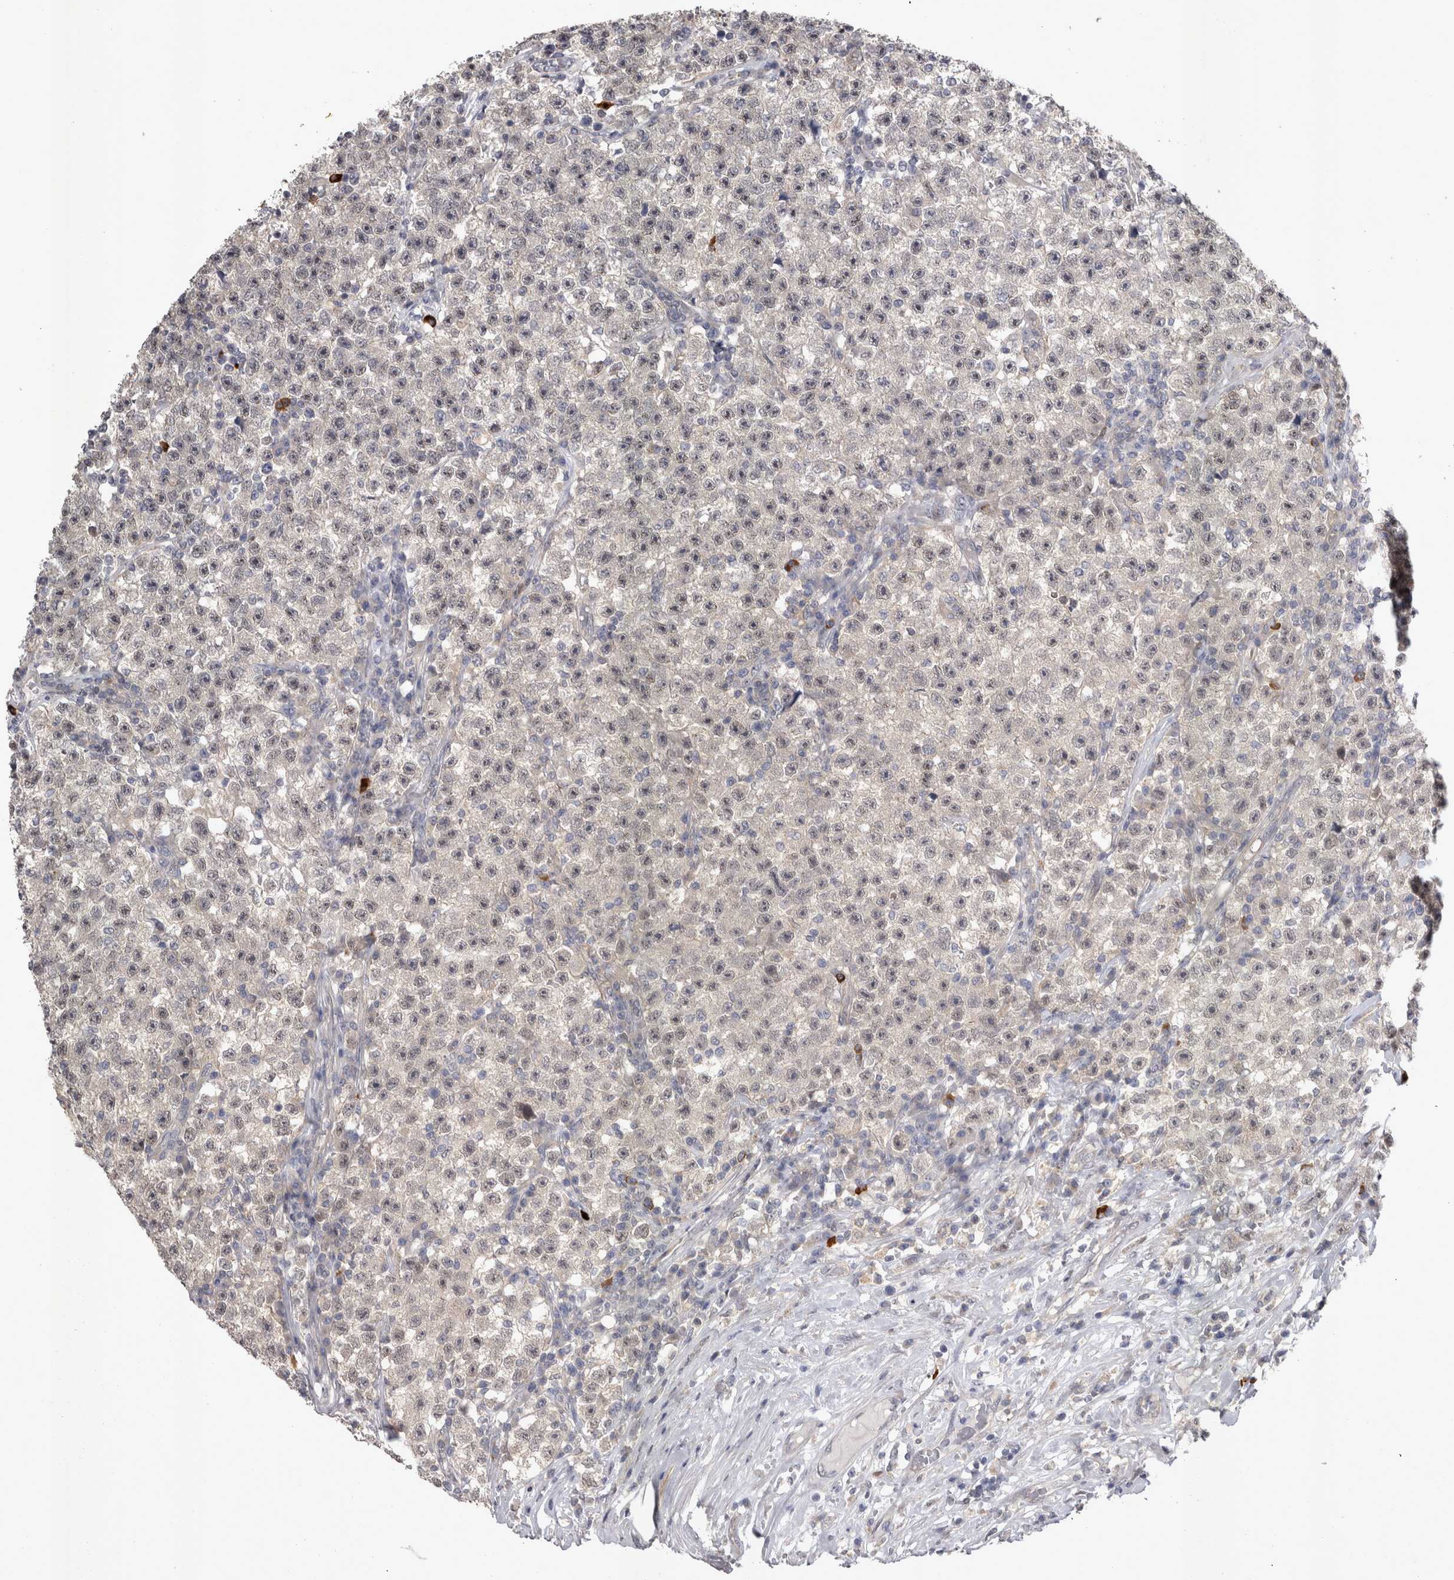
{"staining": {"intensity": "negative", "quantity": "none", "location": "none"}, "tissue": "testis cancer", "cell_type": "Tumor cells", "image_type": "cancer", "snomed": [{"axis": "morphology", "description": "Seminoma, NOS"}, {"axis": "topography", "description": "Testis"}], "caption": "There is no significant staining in tumor cells of seminoma (testis).", "gene": "CTBS", "patient": {"sex": "male", "age": 22}}